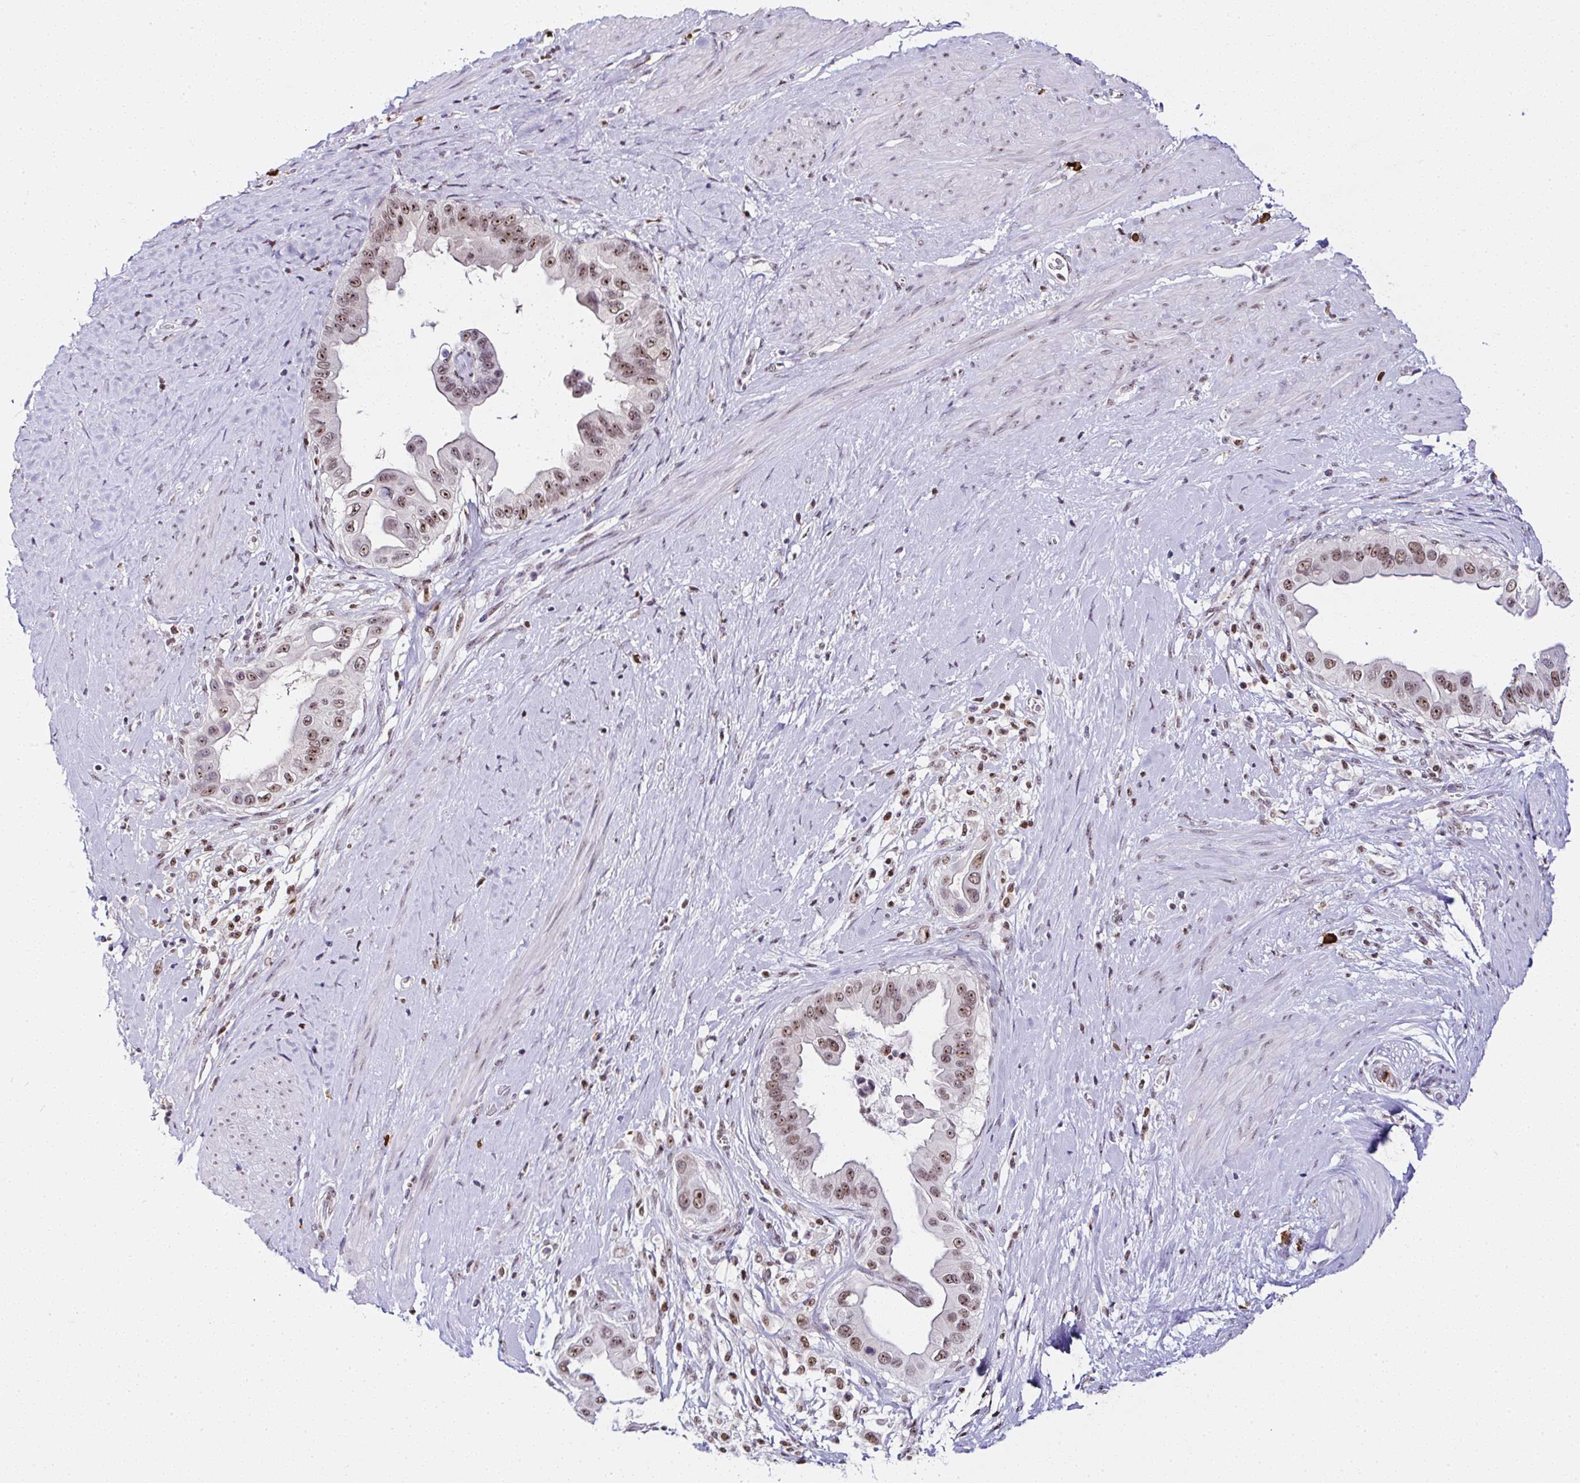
{"staining": {"intensity": "moderate", "quantity": ">75%", "location": "nuclear"}, "tissue": "pancreatic cancer", "cell_type": "Tumor cells", "image_type": "cancer", "snomed": [{"axis": "morphology", "description": "Adenocarcinoma, NOS"}, {"axis": "topography", "description": "Pancreas"}], "caption": "Protein expression analysis of pancreatic cancer reveals moderate nuclear expression in approximately >75% of tumor cells. The staining was performed using DAB, with brown indicating positive protein expression. Nuclei are stained blue with hematoxylin.", "gene": "PTPN2", "patient": {"sex": "female", "age": 56}}